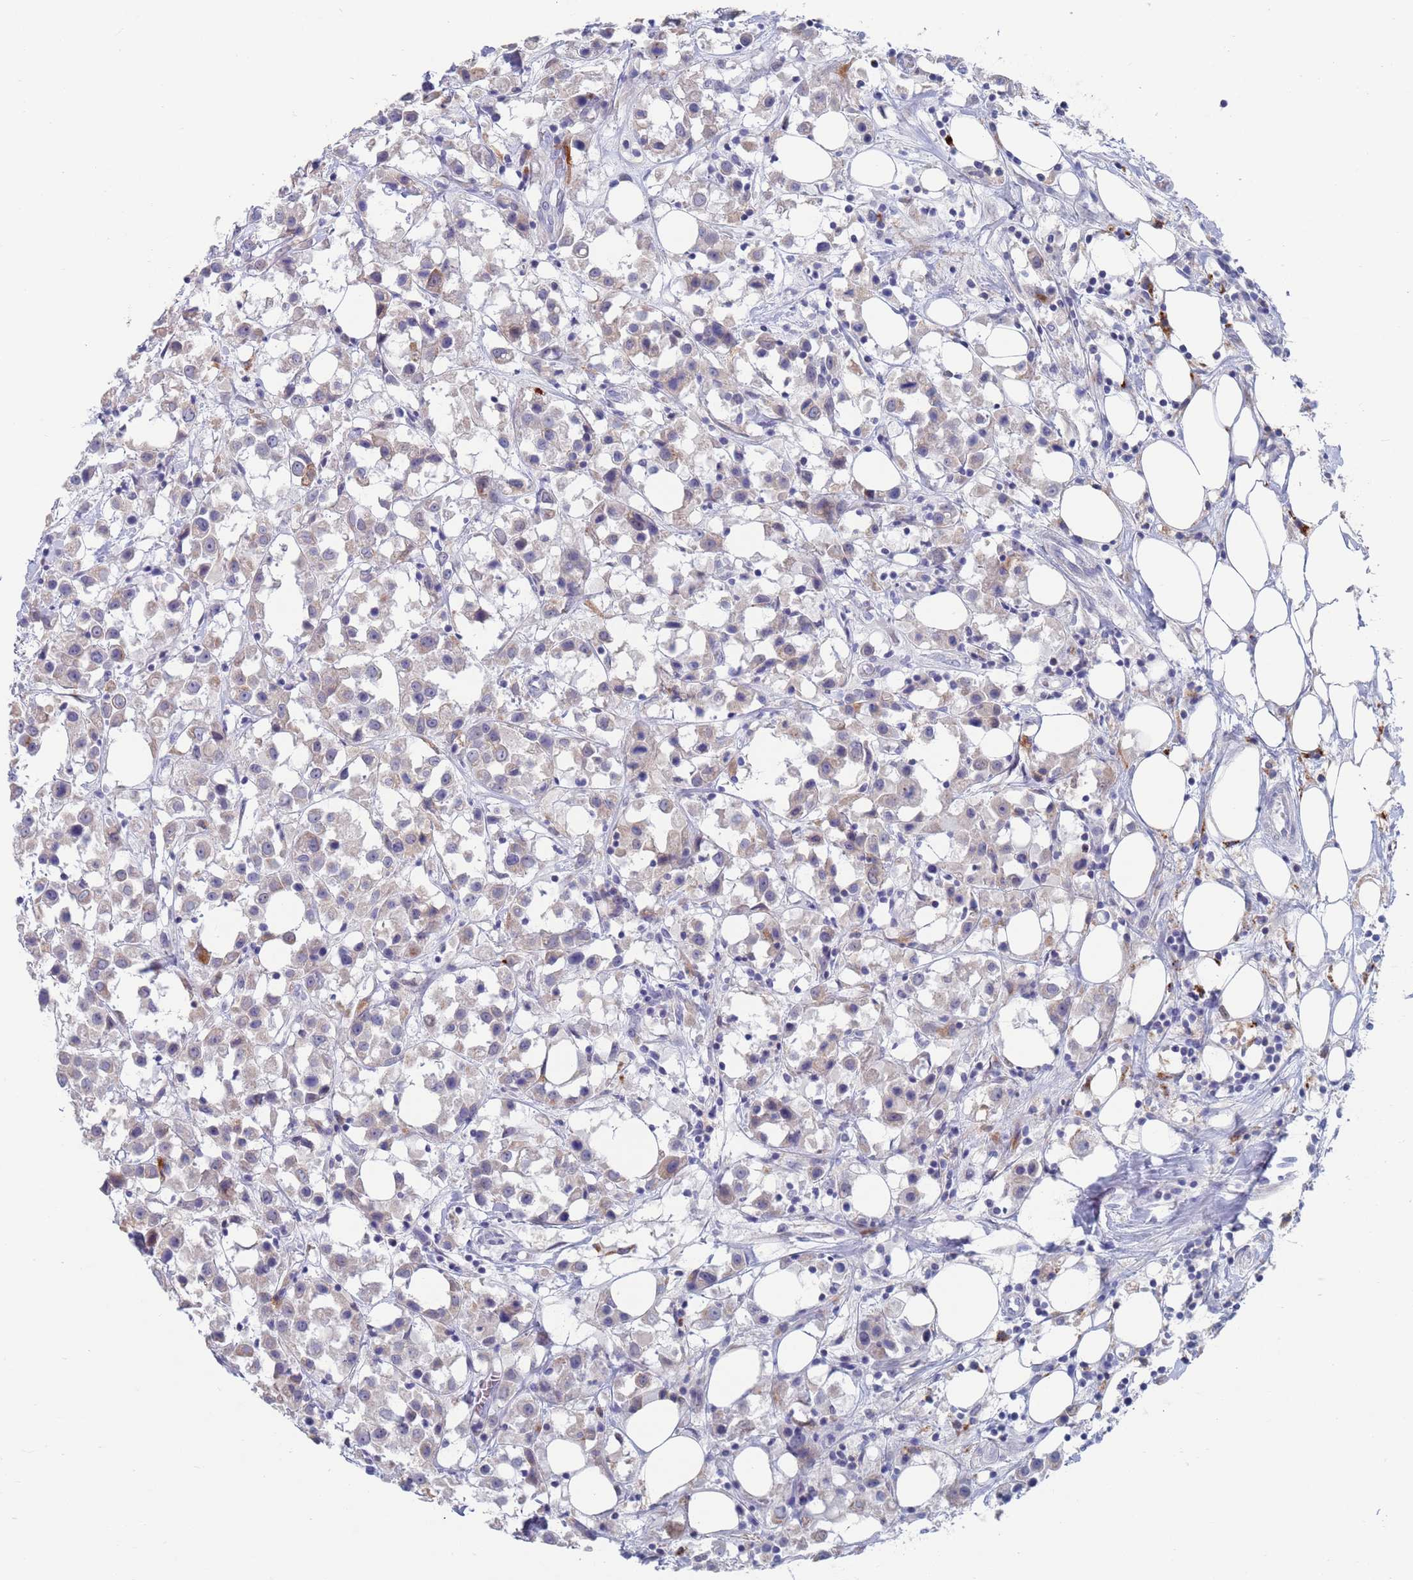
{"staining": {"intensity": "weak", "quantity": "<25%", "location": "cytoplasmic/membranous"}, "tissue": "breast cancer", "cell_type": "Tumor cells", "image_type": "cancer", "snomed": [{"axis": "morphology", "description": "Duct carcinoma"}, {"axis": "topography", "description": "Breast"}], "caption": "Immunohistochemical staining of invasive ductal carcinoma (breast) demonstrates no significant expression in tumor cells.", "gene": "FUCA1", "patient": {"sex": "female", "age": 61}}